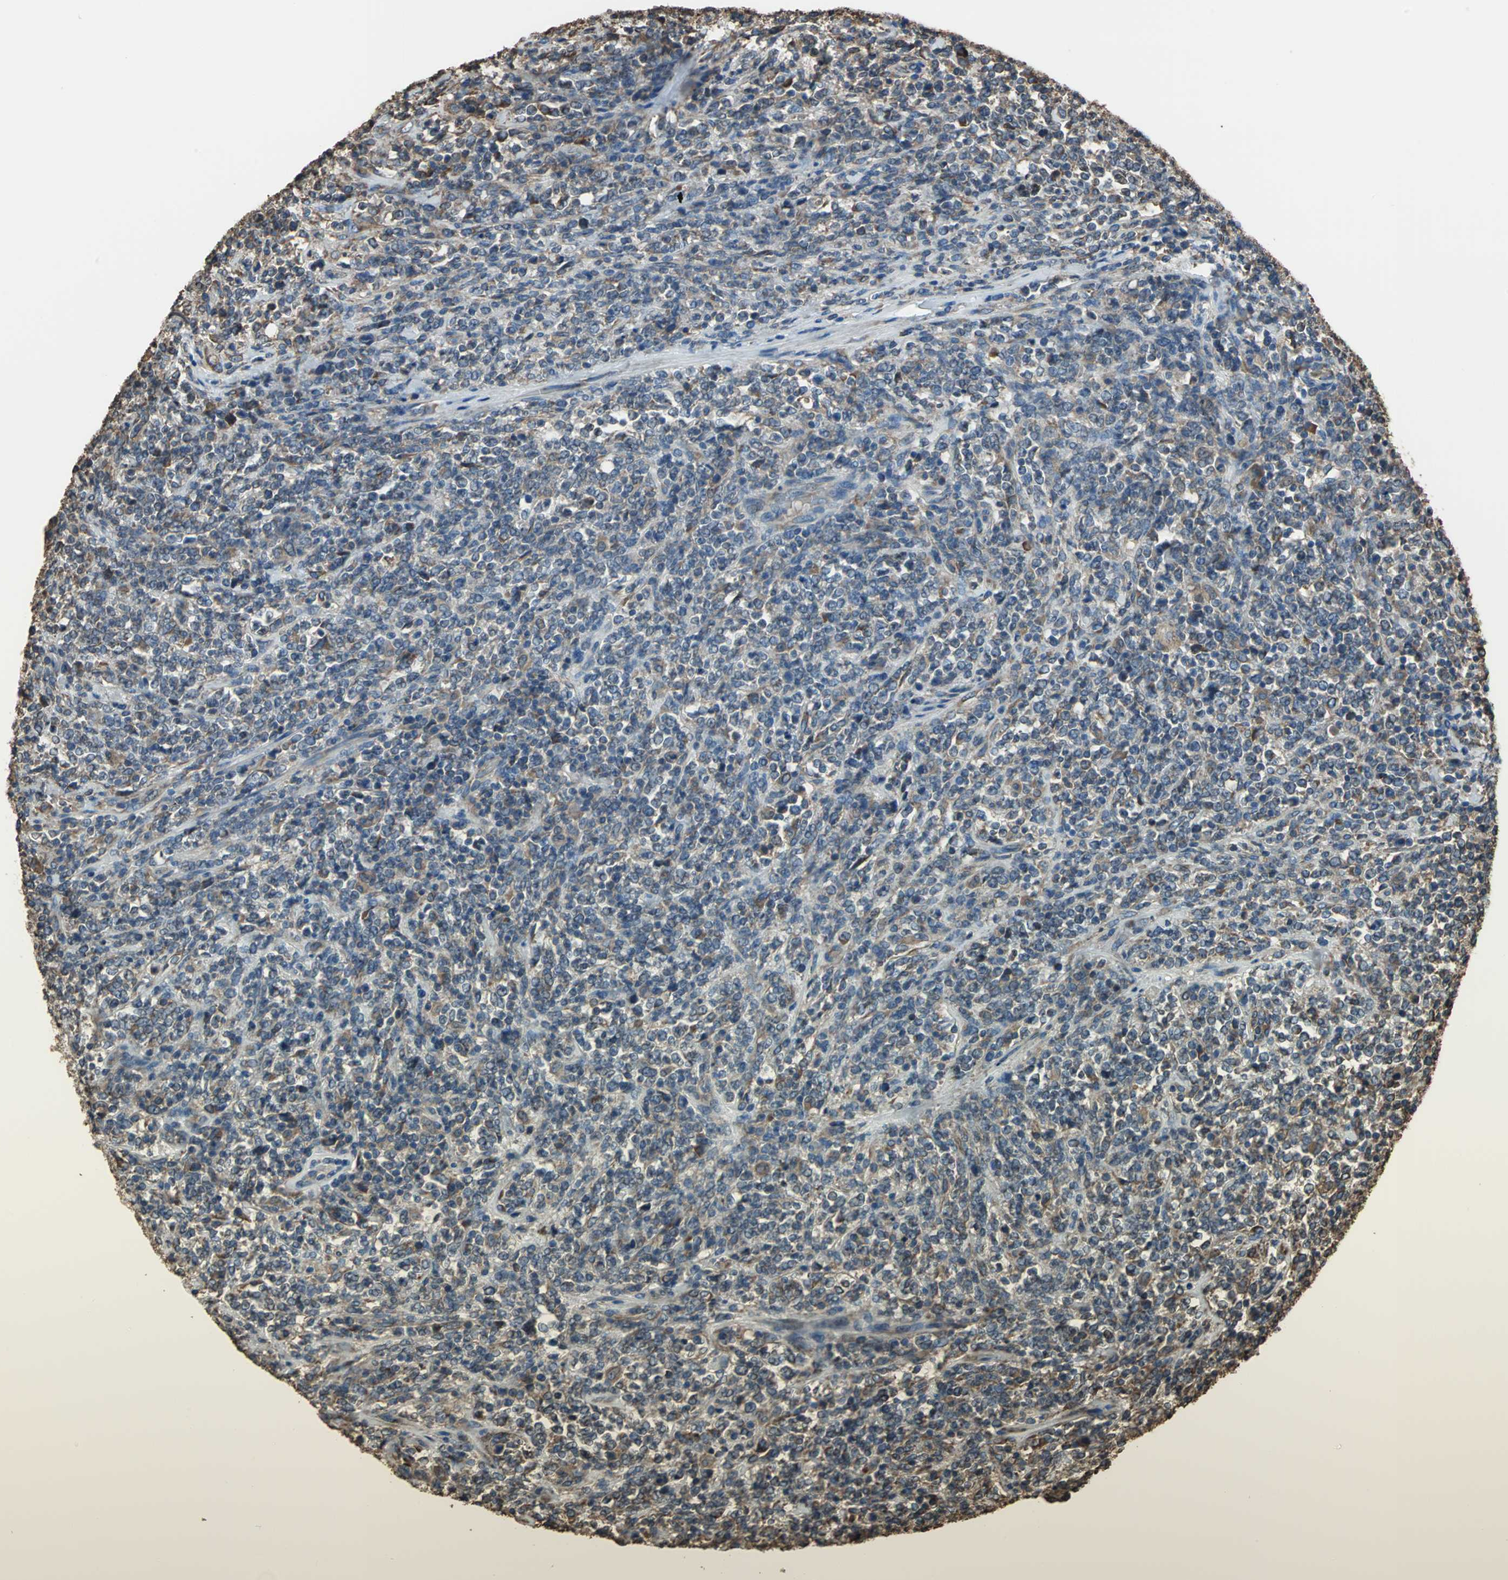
{"staining": {"intensity": "moderate", "quantity": ">75%", "location": "cytoplasmic/membranous"}, "tissue": "lymphoma", "cell_type": "Tumor cells", "image_type": "cancer", "snomed": [{"axis": "morphology", "description": "Malignant lymphoma, non-Hodgkin's type, High grade"}, {"axis": "topography", "description": "Soft tissue"}], "caption": "High-grade malignant lymphoma, non-Hodgkin's type stained with a protein marker reveals moderate staining in tumor cells.", "gene": "GPANK1", "patient": {"sex": "male", "age": 18}}